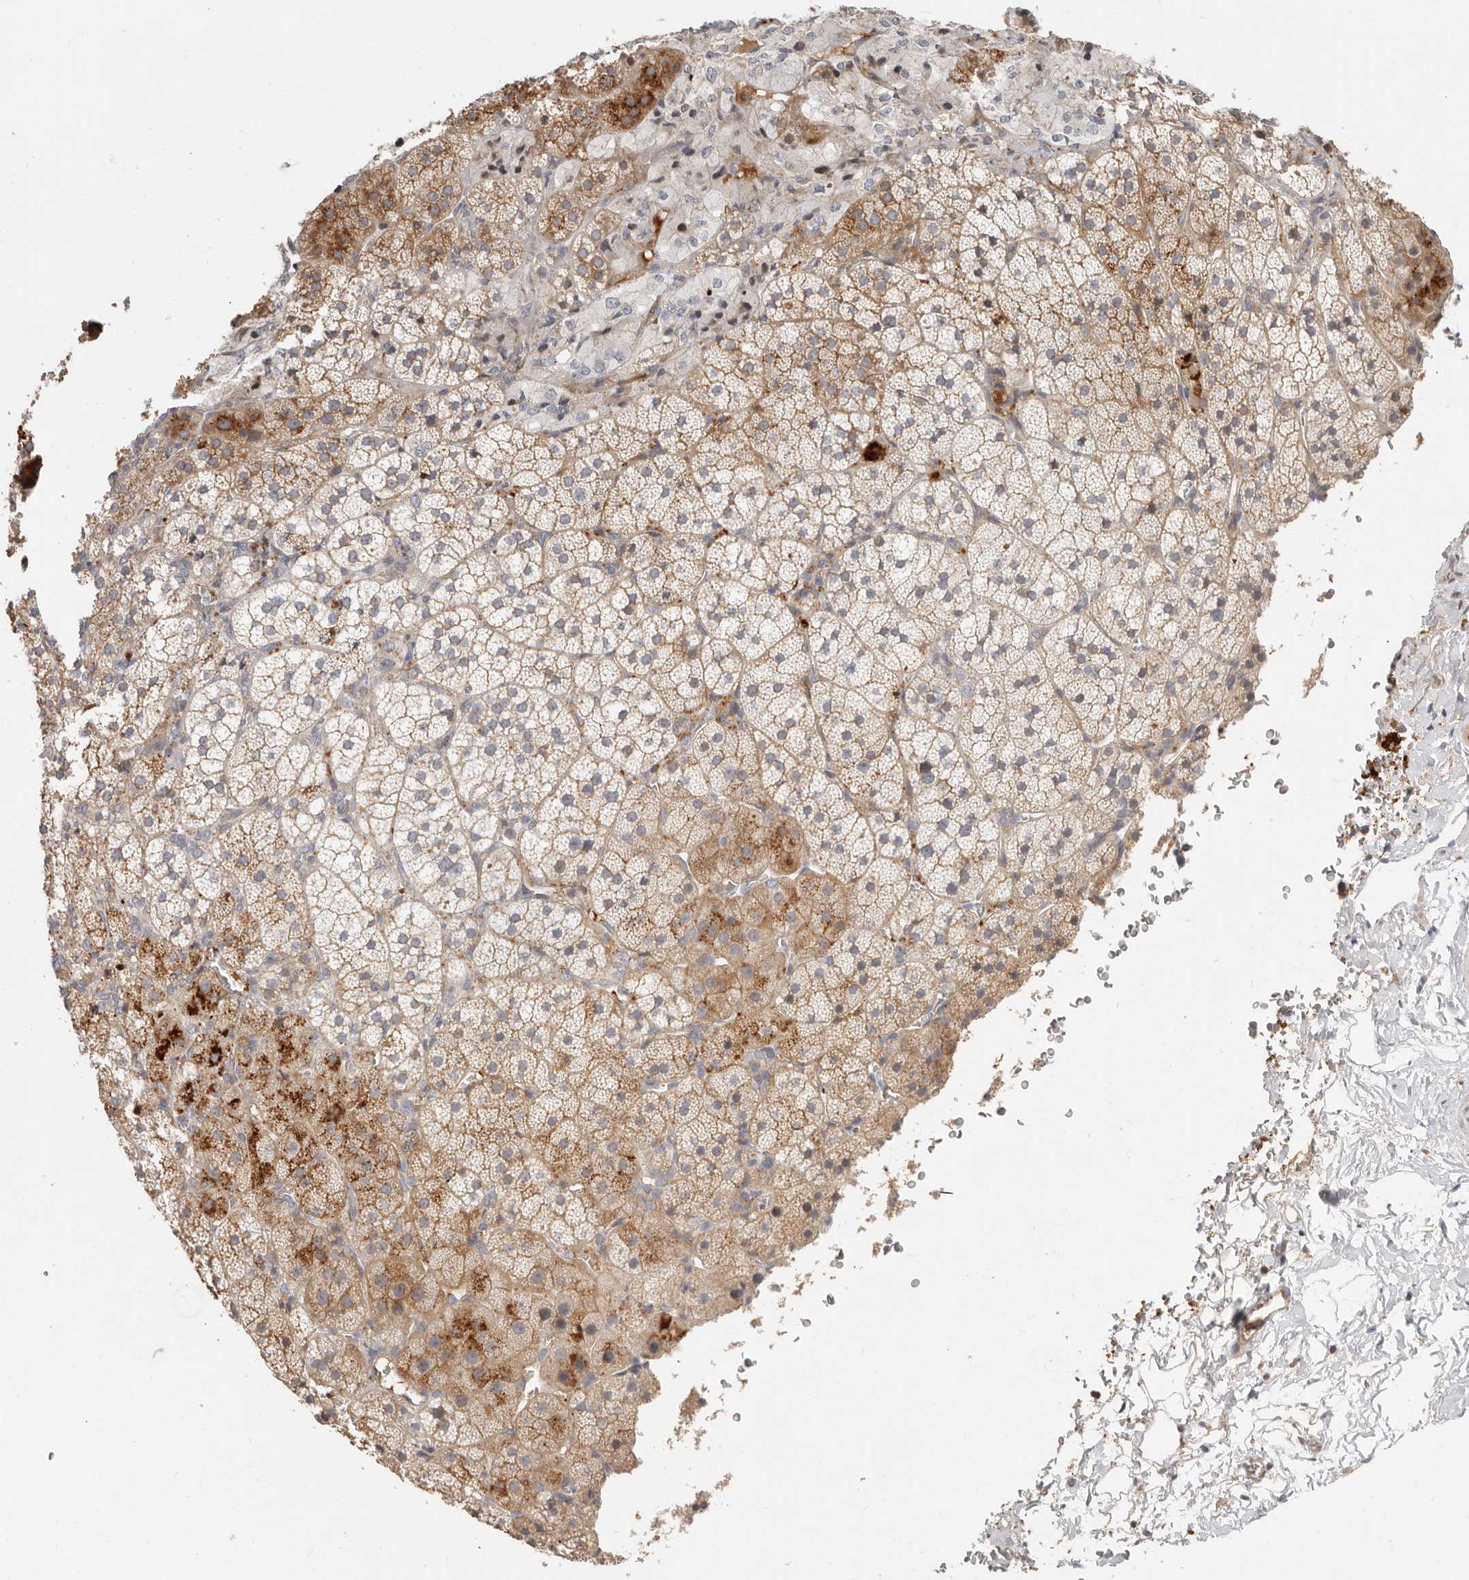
{"staining": {"intensity": "moderate", "quantity": ">75%", "location": "cytoplasmic/membranous"}, "tissue": "adrenal gland", "cell_type": "Glandular cells", "image_type": "normal", "snomed": [{"axis": "morphology", "description": "Normal tissue, NOS"}, {"axis": "topography", "description": "Adrenal gland"}], "caption": "The micrograph demonstrates staining of normal adrenal gland, revealing moderate cytoplasmic/membranous protein expression (brown color) within glandular cells. The protein is shown in brown color, while the nuclei are stained blue.", "gene": "MTFR2", "patient": {"sex": "female", "age": 44}}